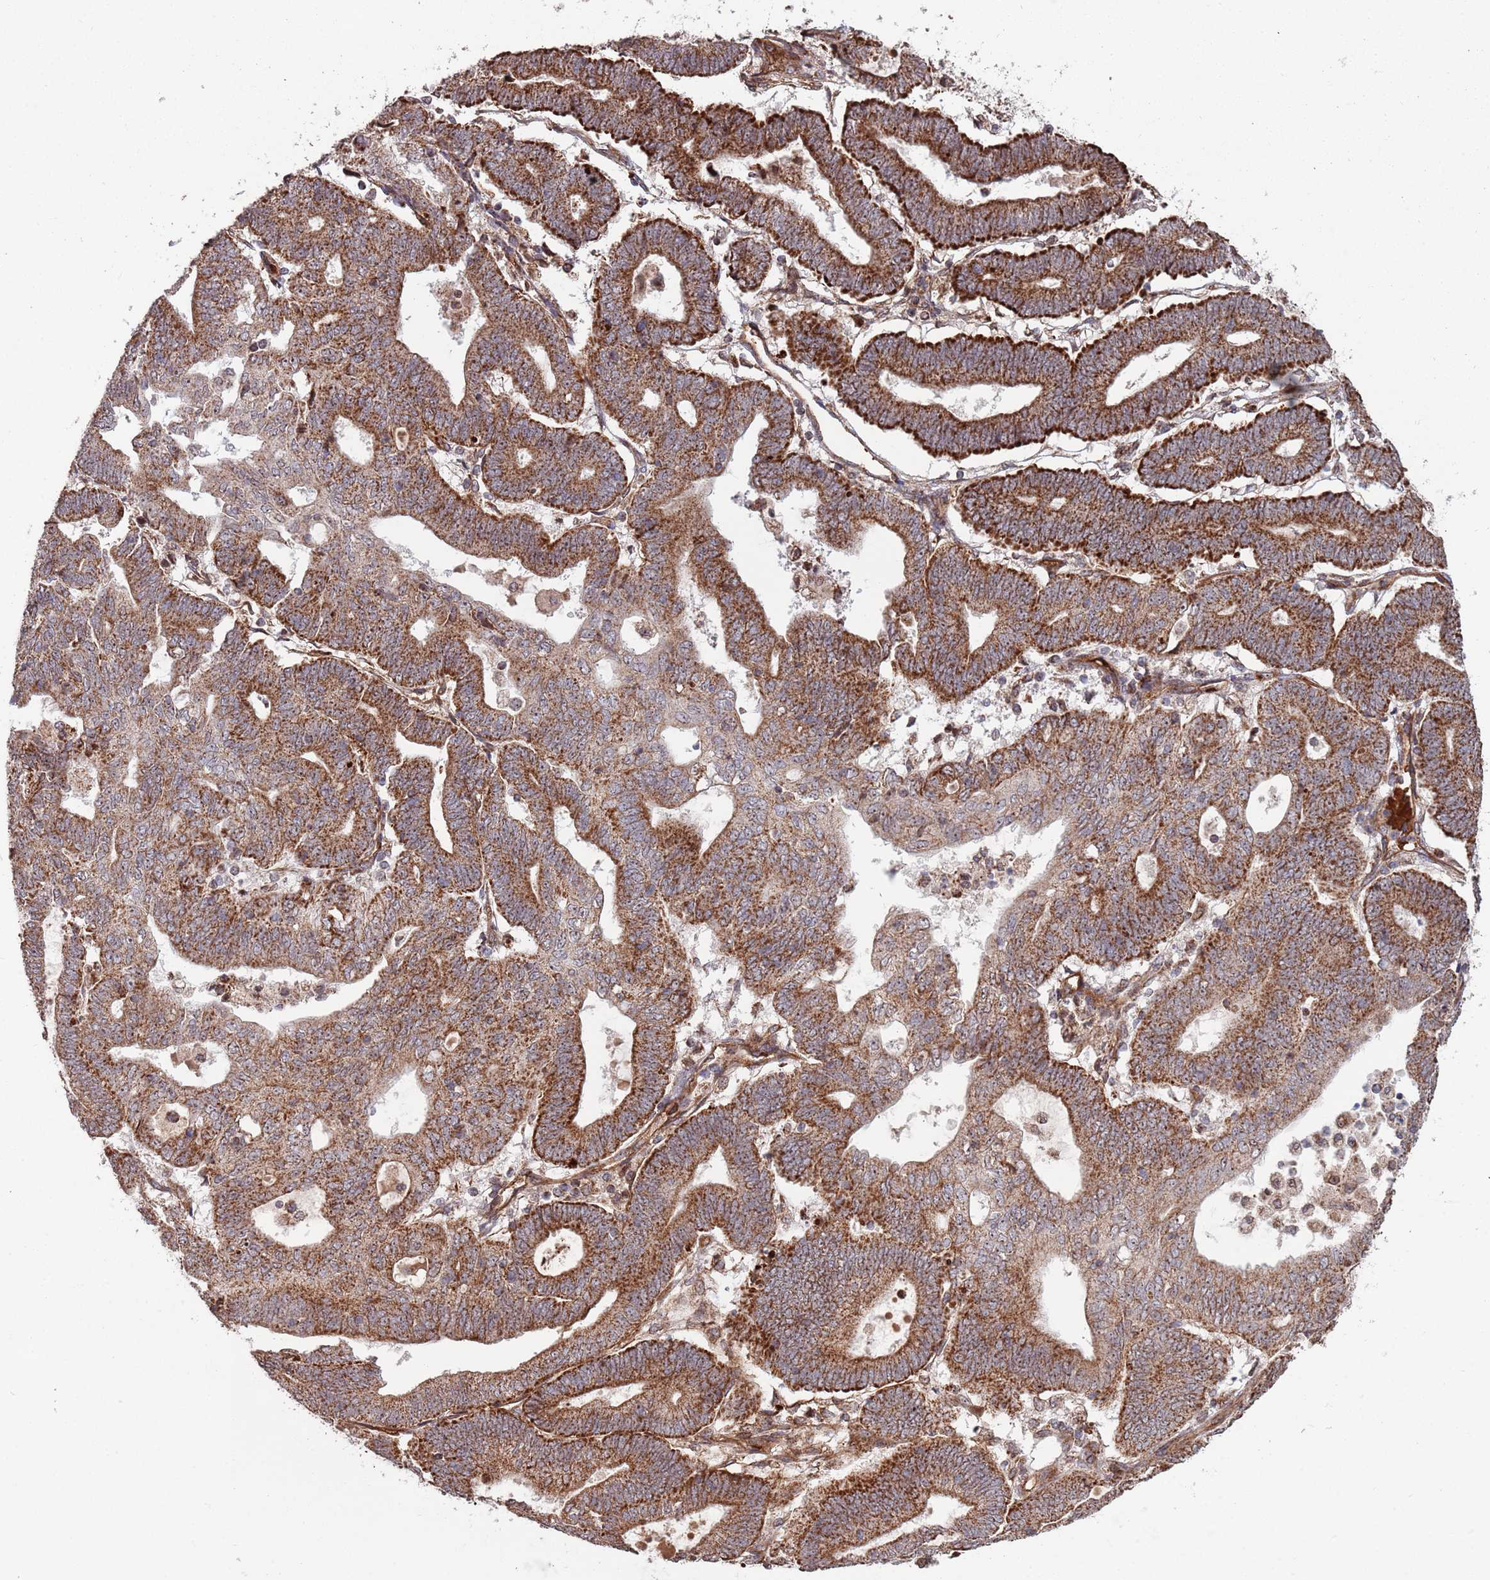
{"staining": {"intensity": "strong", "quantity": ">75%", "location": "cytoplasmic/membranous"}, "tissue": "endometrial cancer", "cell_type": "Tumor cells", "image_type": "cancer", "snomed": [{"axis": "morphology", "description": "Adenocarcinoma, NOS"}, {"axis": "topography", "description": "Endometrium"}], "caption": "A brown stain highlights strong cytoplasmic/membranous staining of a protein in endometrial adenocarcinoma tumor cells.", "gene": "DCHS1", "patient": {"sex": "female", "age": 70}}